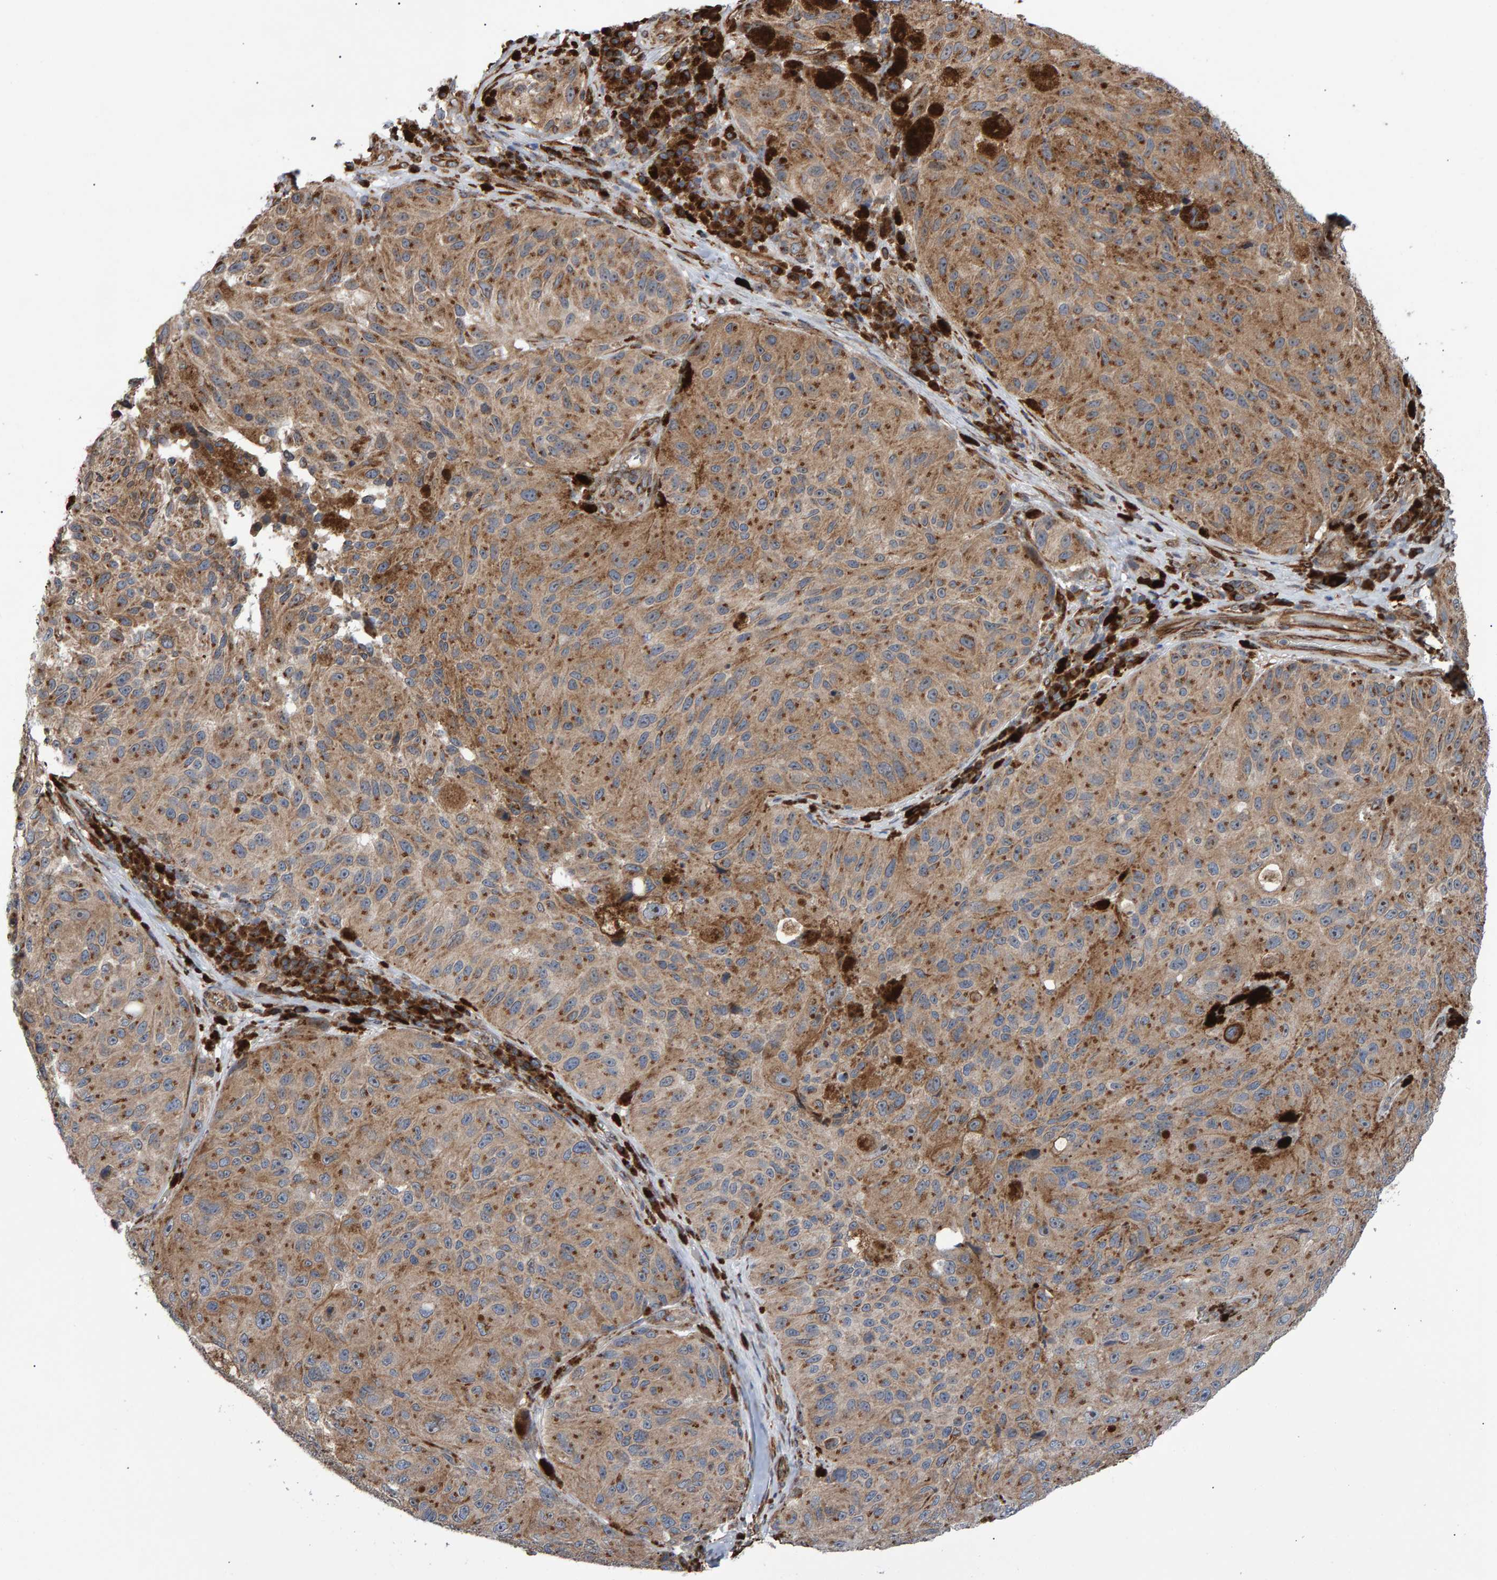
{"staining": {"intensity": "weak", "quantity": ">75%", "location": "cytoplasmic/membranous"}, "tissue": "melanoma", "cell_type": "Tumor cells", "image_type": "cancer", "snomed": [{"axis": "morphology", "description": "Malignant melanoma, NOS"}, {"axis": "topography", "description": "Skin"}], "caption": "Immunohistochemistry (IHC) of human malignant melanoma displays low levels of weak cytoplasmic/membranous staining in about >75% of tumor cells. (DAB IHC with brightfield microscopy, high magnification).", "gene": "FAM117A", "patient": {"sex": "female", "age": 73}}